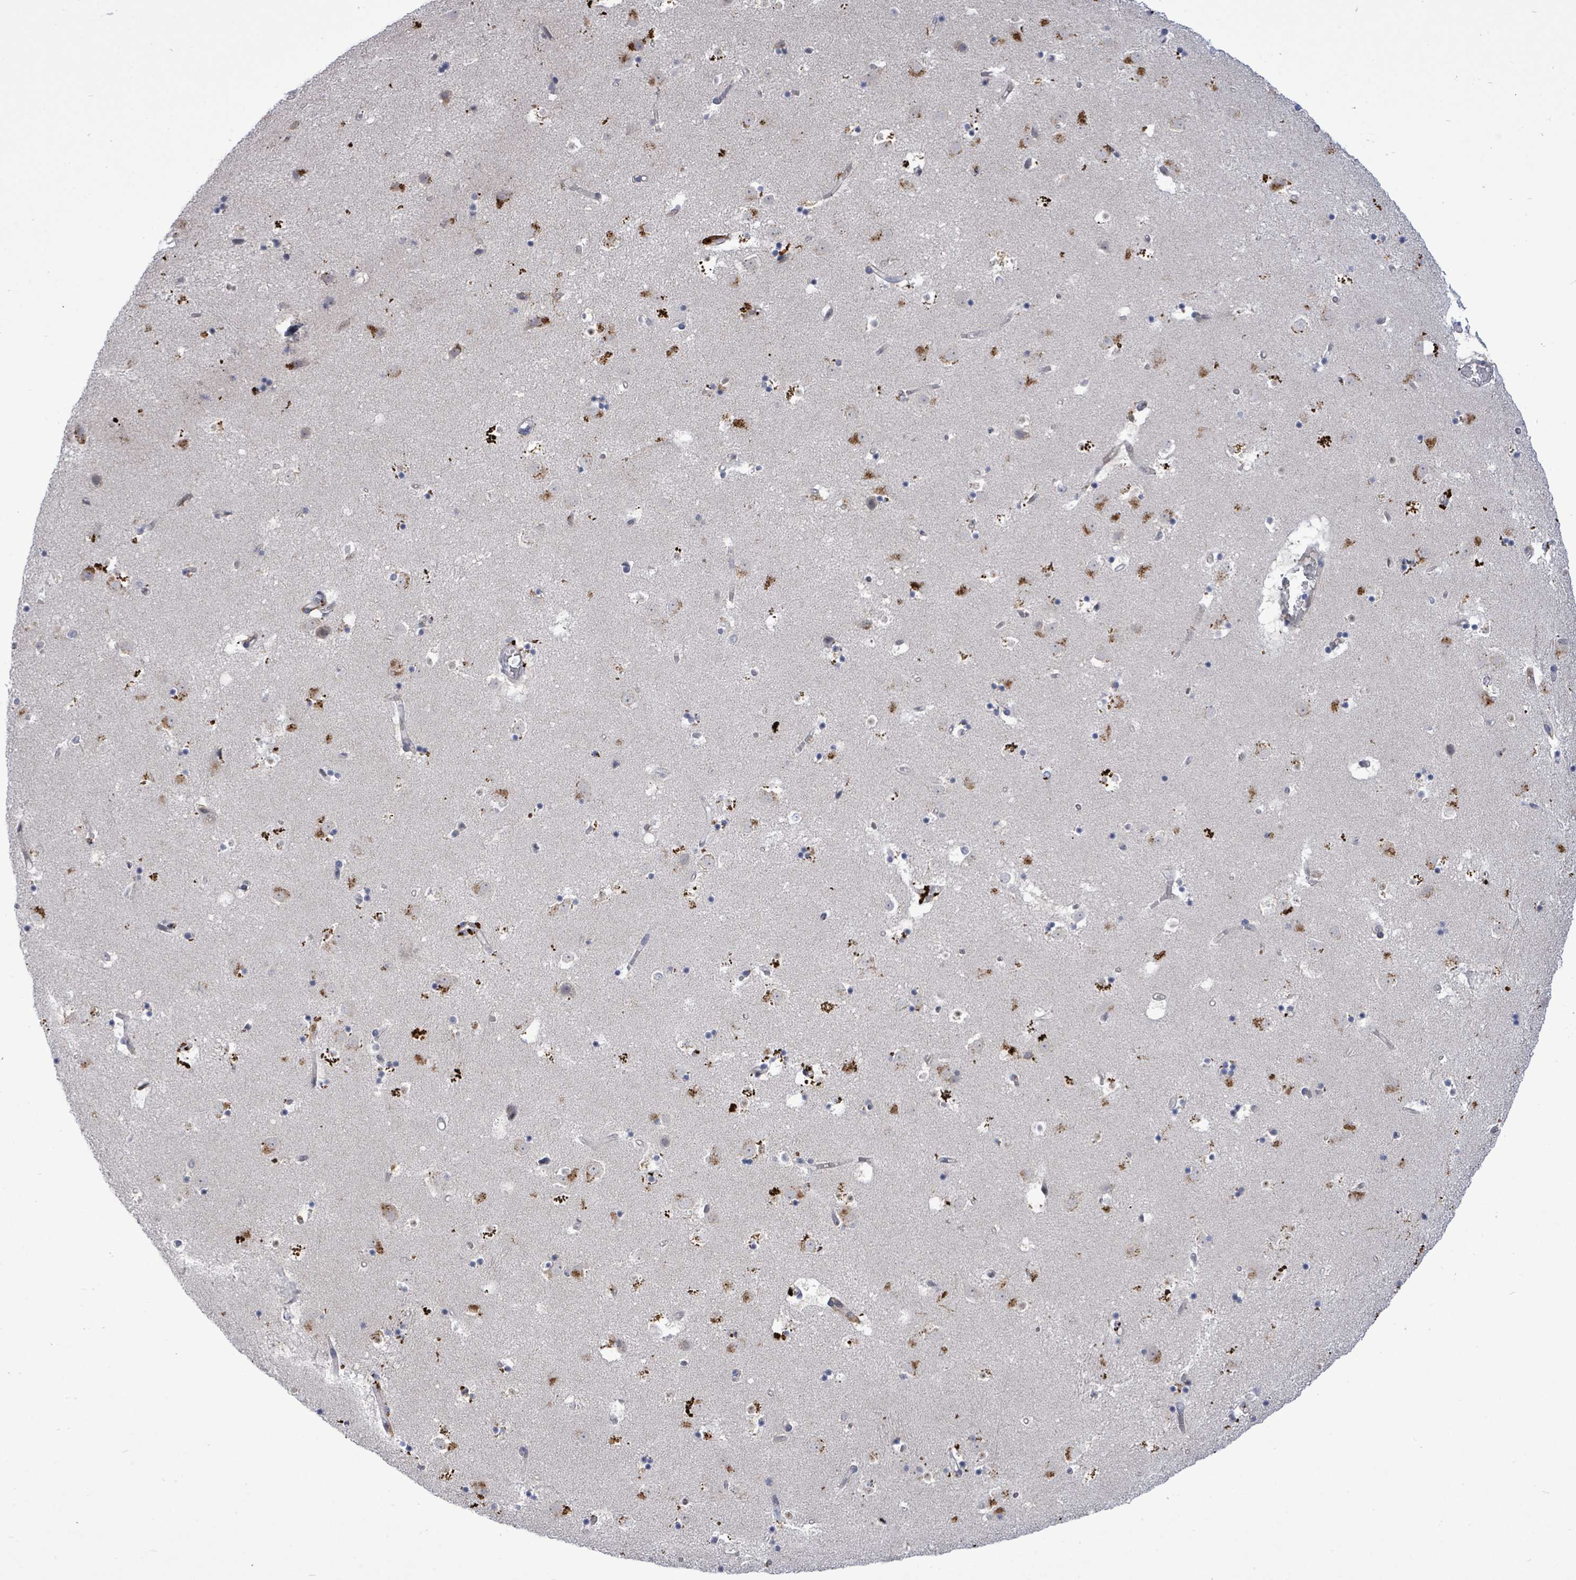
{"staining": {"intensity": "moderate", "quantity": "<25%", "location": "cytoplasmic/membranous"}, "tissue": "caudate", "cell_type": "Glial cells", "image_type": "normal", "snomed": [{"axis": "morphology", "description": "Normal tissue, NOS"}, {"axis": "topography", "description": "Lateral ventricle wall"}], "caption": "Immunohistochemistry (IHC) staining of benign caudate, which exhibits low levels of moderate cytoplasmic/membranous positivity in approximately <25% of glial cells indicating moderate cytoplasmic/membranous protein staining. The staining was performed using DAB (brown) for protein detection and nuclei were counterstained in hematoxylin (blue).", "gene": "CT45A10", "patient": {"sex": "male", "age": 58}}